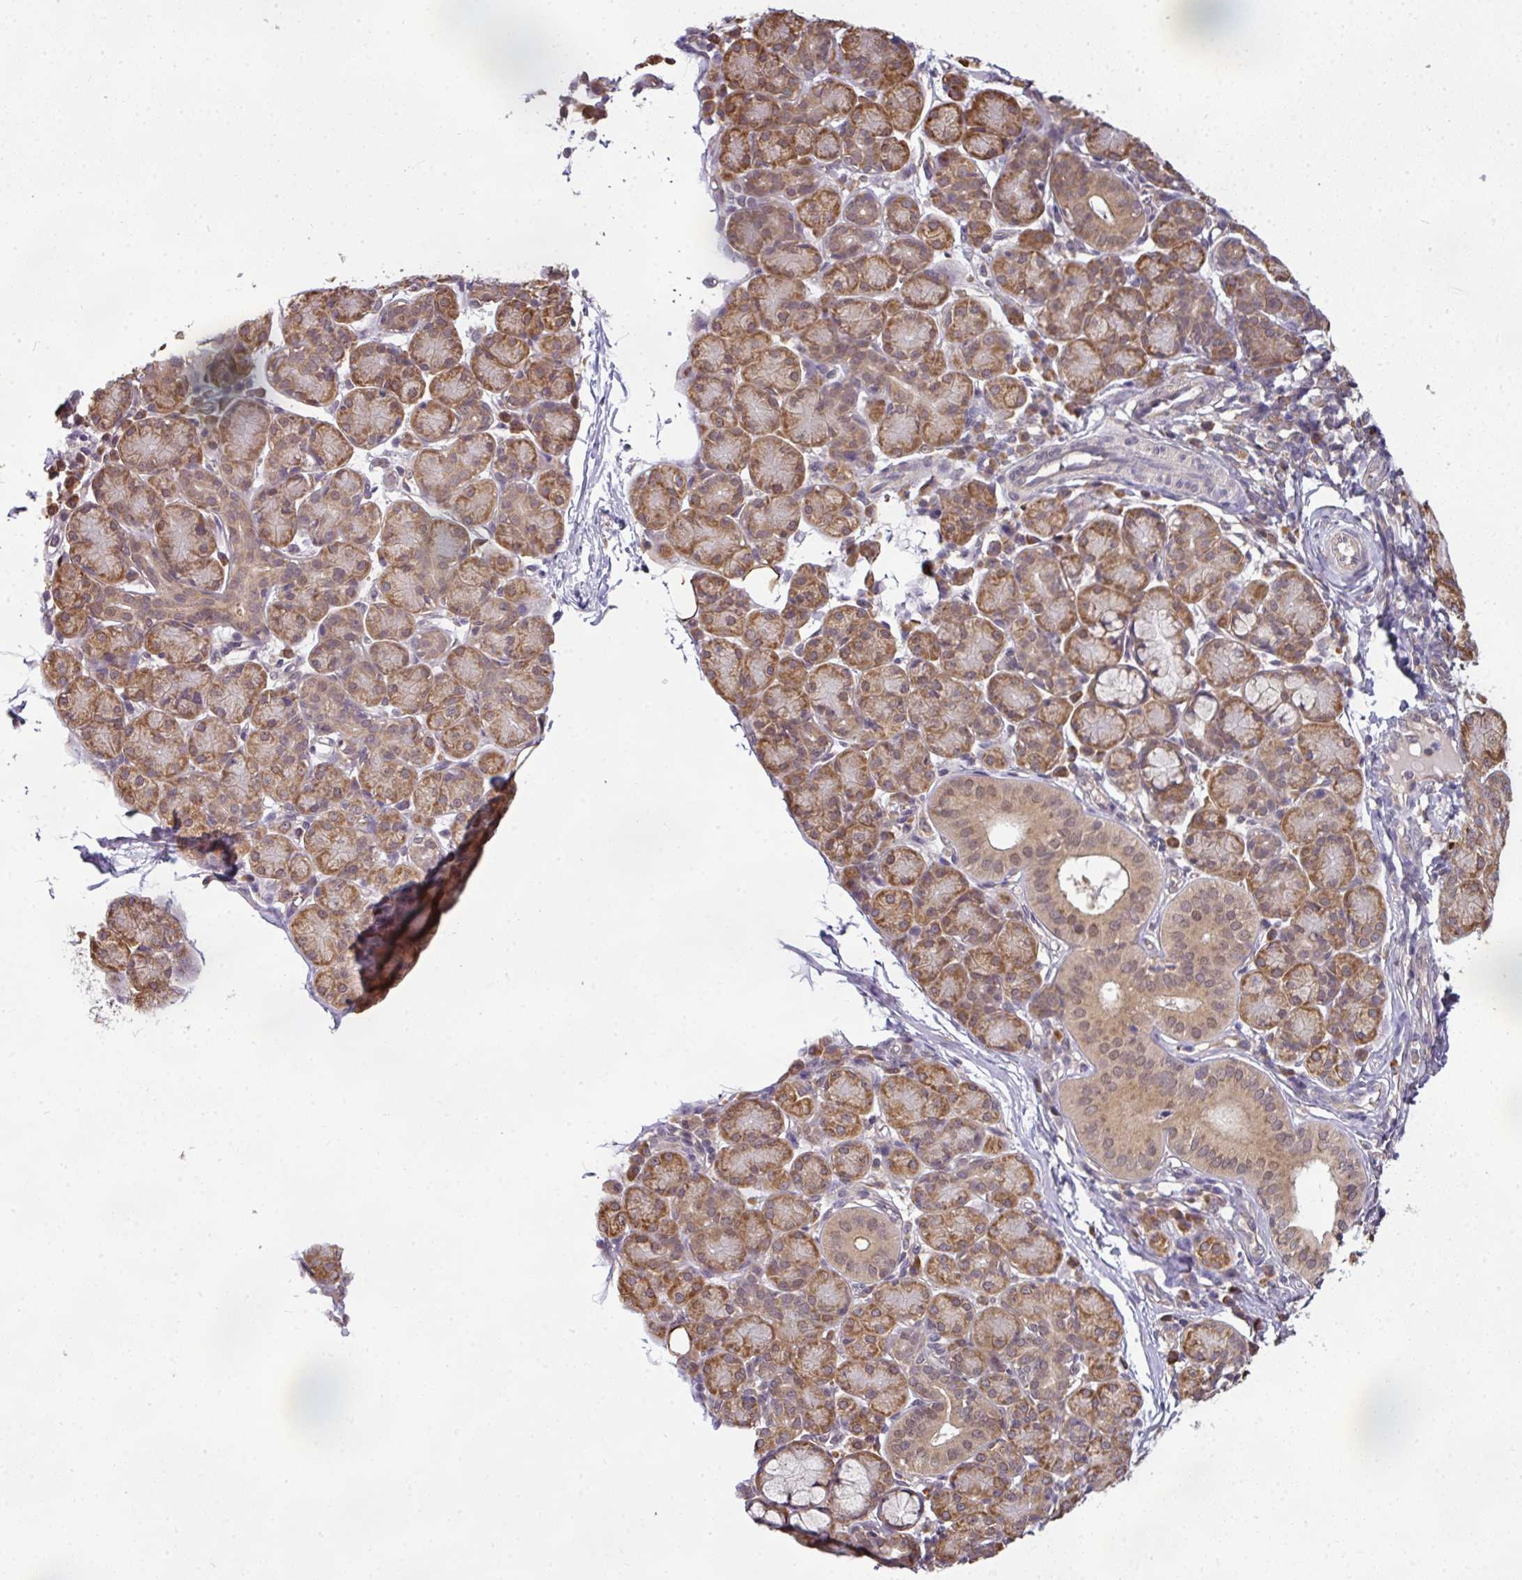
{"staining": {"intensity": "moderate", "quantity": ">75%", "location": "cytoplasmic/membranous"}, "tissue": "salivary gland", "cell_type": "Glandular cells", "image_type": "normal", "snomed": [{"axis": "morphology", "description": "Normal tissue, NOS"}, {"axis": "morphology", "description": "Inflammation, NOS"}, {"axis": "topography", "description": "Lymph node"}, {"axis": "topography", "description": "Salivary gland"}], "caption": "DAB (3,3'-diaminobenzidine) immunohistochemical staining of normal salivary gland reveals moderate cytoplasmic/membranous protein positivity in about >75% of glandular cells.", "gene": "RBM14", "patient": {"sex": "male", "age": 3}}